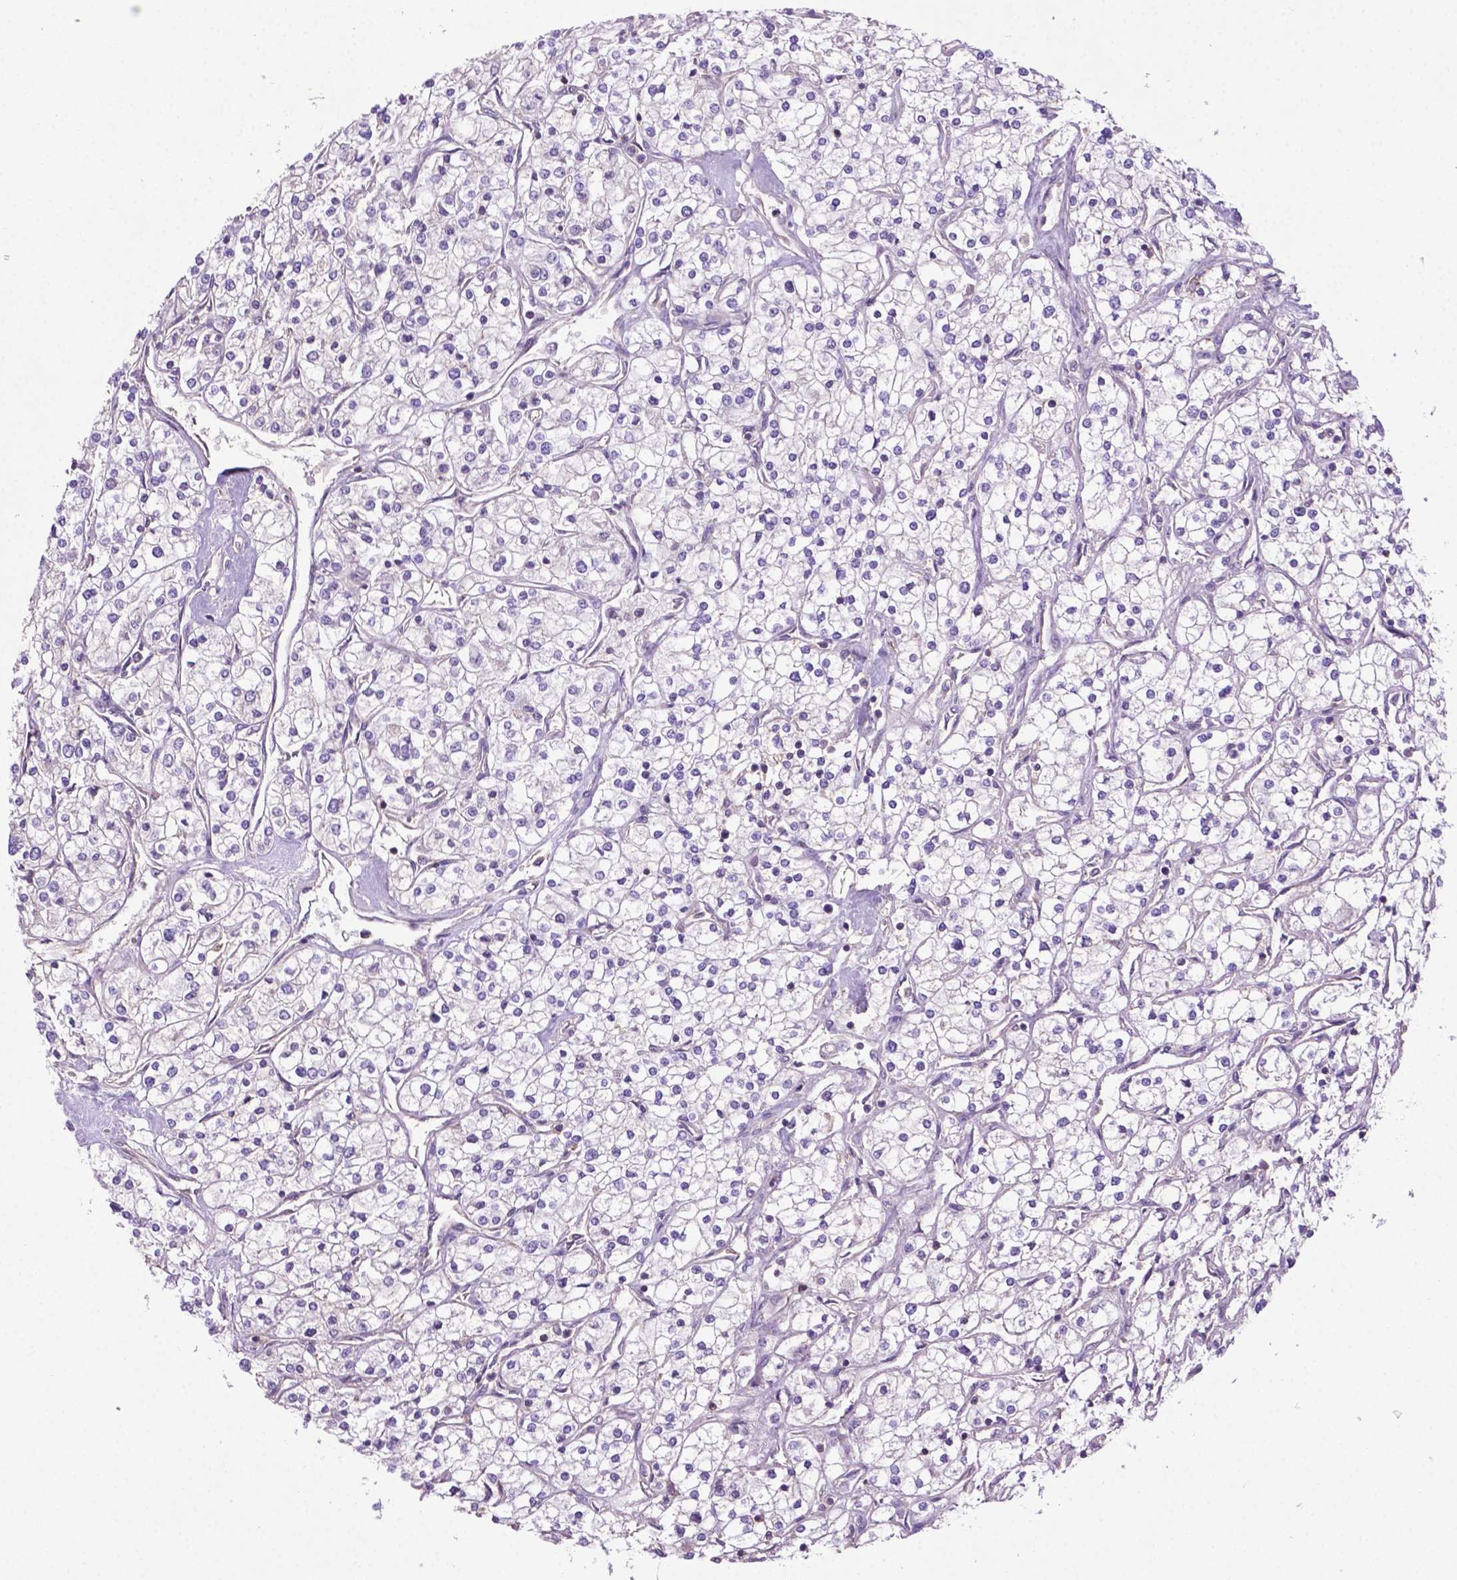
{"staining": {"intensity": "negative", "quantity": "none", "location": "none"}, "tissue": "renal cancer", "cell_type": "Tumor cells", "image_type": "cancer", "snomed": [{"axis": "morphology", "description": "Adenocarcinoma, NOS"}, {"axis": "topography", "description": "Kidney"}], "caption": "An image of renal adenocarcinoma stained for a protein demonstrates no brown staining in tumor cells.", "gene": "BMP4", "patient": {"sex": "male", "age": 80}}